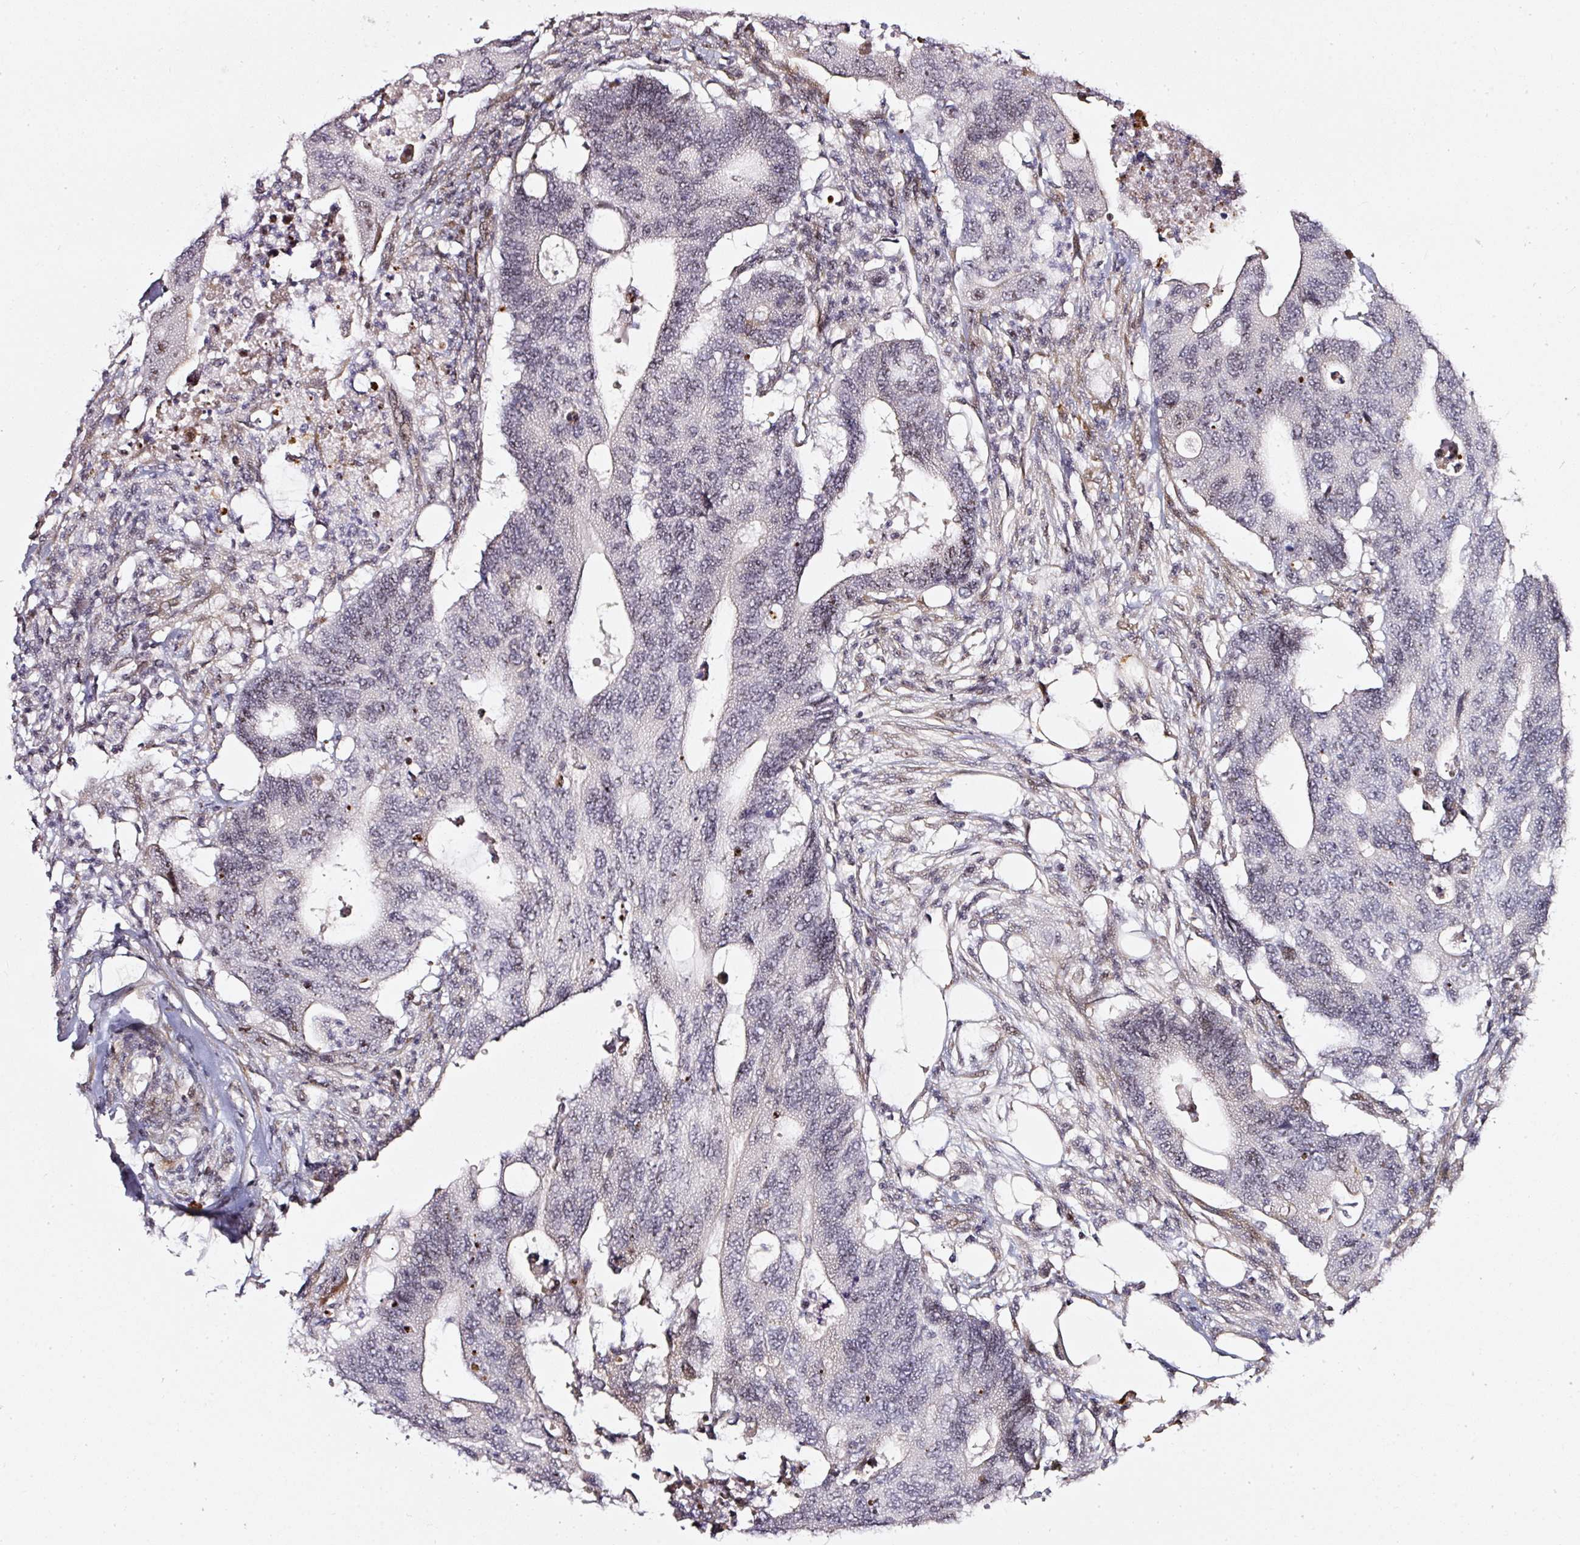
{"staining": {"intensity": "negative", "quantity": "none", "location": "none"}, "tissue": "colorectal cancer", "cell_type": "Tumor cells", "image_type": "cancer", "snomed": [{"axis": "morphology", "description": "Adenocarcinoma, NOS"}, {"axis": "topography", "description": "Colon"}], "caption": "Tumor cells are negative for protein expression in human adenocarcinoma (colorectal).", "gene": "MXRA8", "patient": {"sex": "male", "age": 71}}